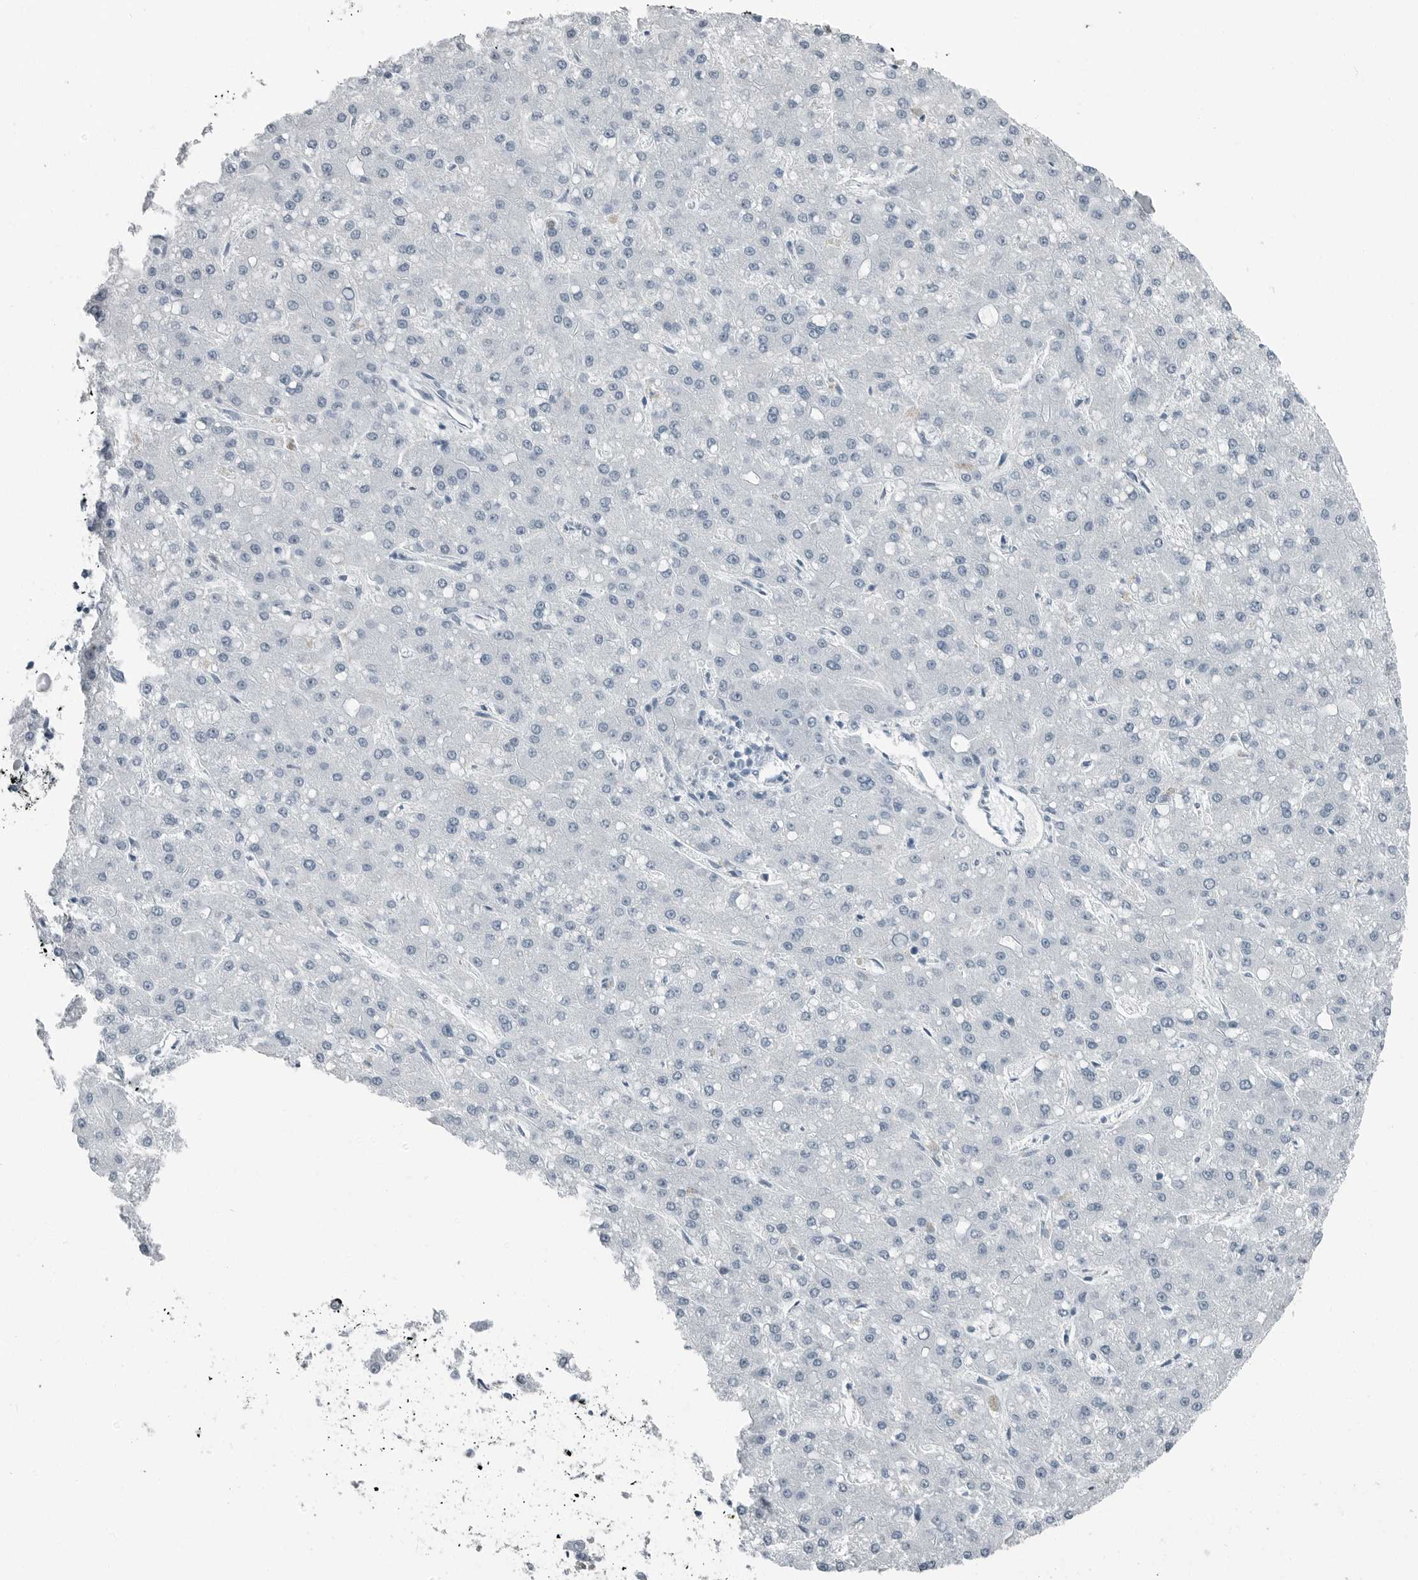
{"staining": {"intensity": "negative", "quantity": "none", "location": "none"}, "tissue": "liver cancer", "cell_type": "Tumor cells", "image_type": "cancer", "snomed": [{"axis": "morphology", "description": "Carcinoma, Hepatocellular, NOS"}, {"axis": "topography", "description": "Liver"}], "caption": "Tumor cells show no significant expression in liver cancer (hepatocellular carcinoma). The staining was performed using DAB to visualize the protein expression in brown, while the nuclei were stained in blue with hematoxylin (Magnification: 20x).", "gene": "FABP6", "patient": {"sex": "male", "age": 67}}